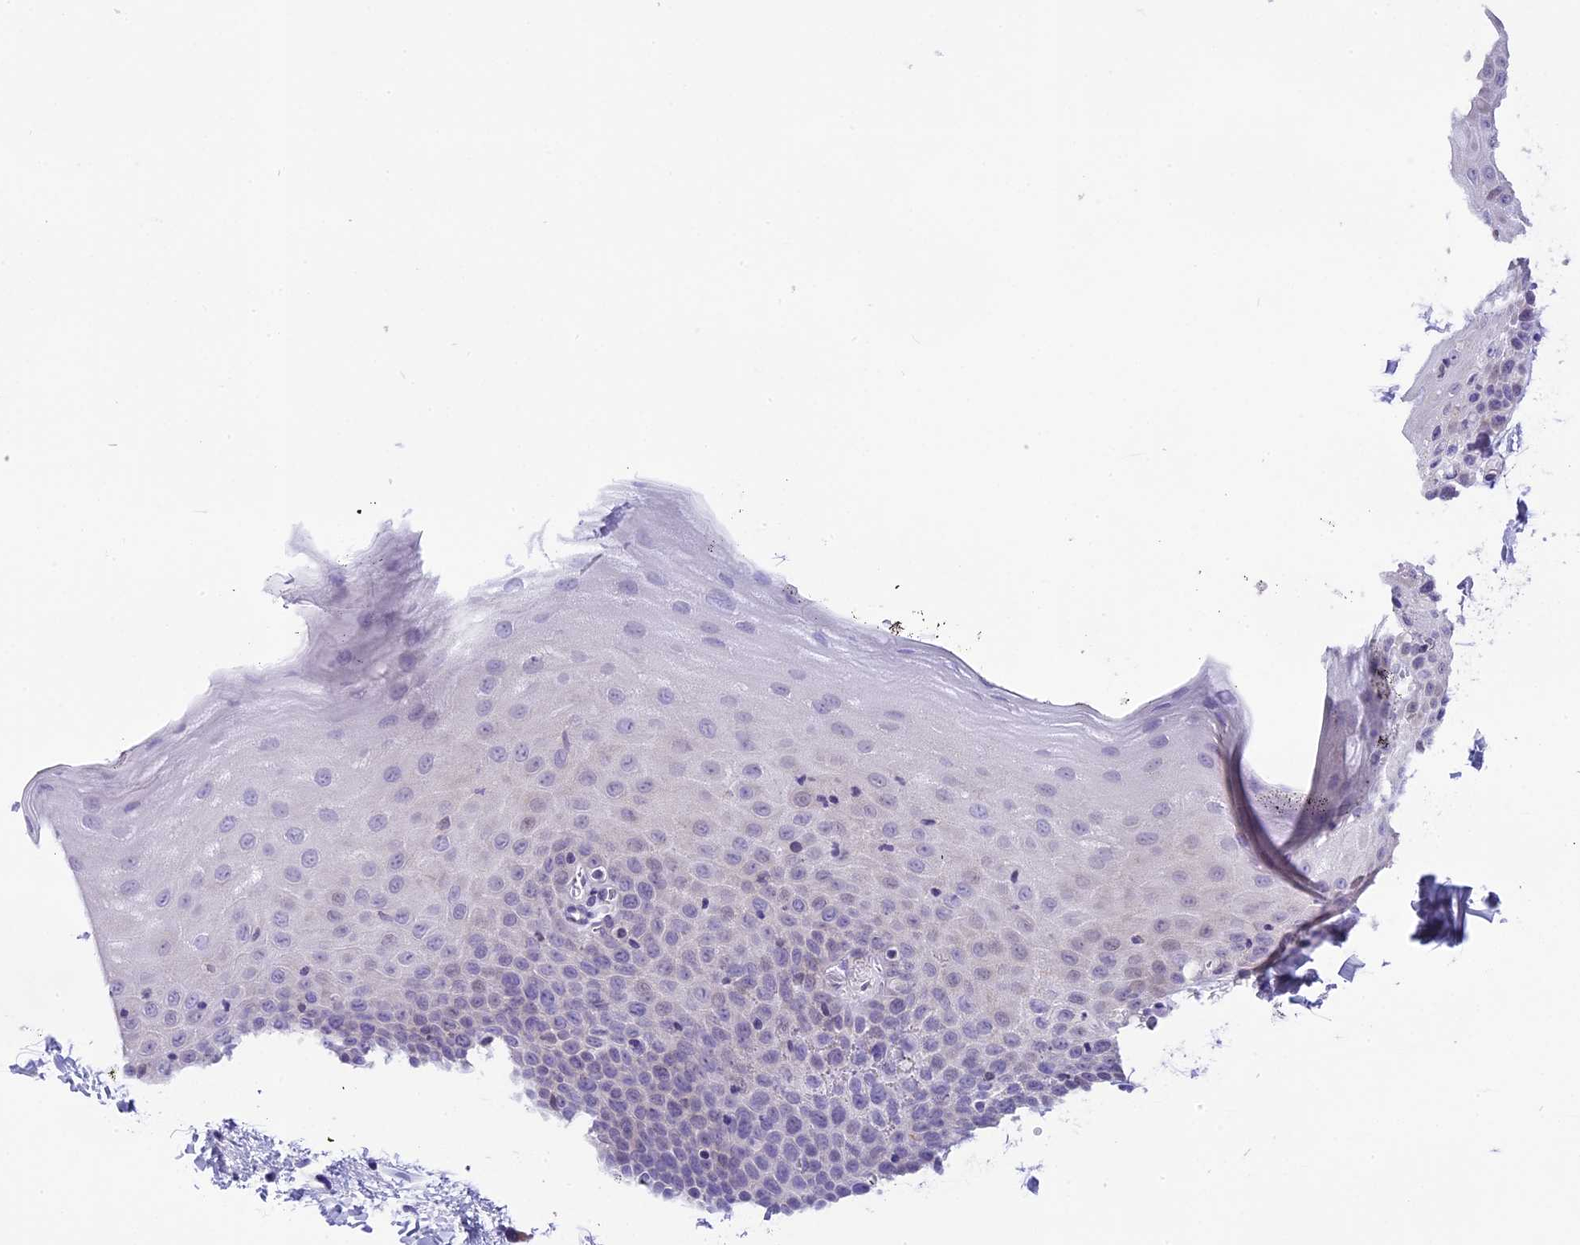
{"staining": {"intensity": "negative", "quantity": "none", "location": "none"}, "tissue": "oral mucosa", "cell_type": "Squamous epithelial cells", "image_type": "normal", "snomed": [{"axis": "morphology", "description": "Normal tissue, NOS"}, {"axis": "topography", "description": "Oral tissue"}], "caption": "Immunohistochemical staining of unremarkable oral mucosa shows no significant positivity in squamous epithelial cells.", "gene": "PRR15", "patient": {"sex": "male", "age": 74}}